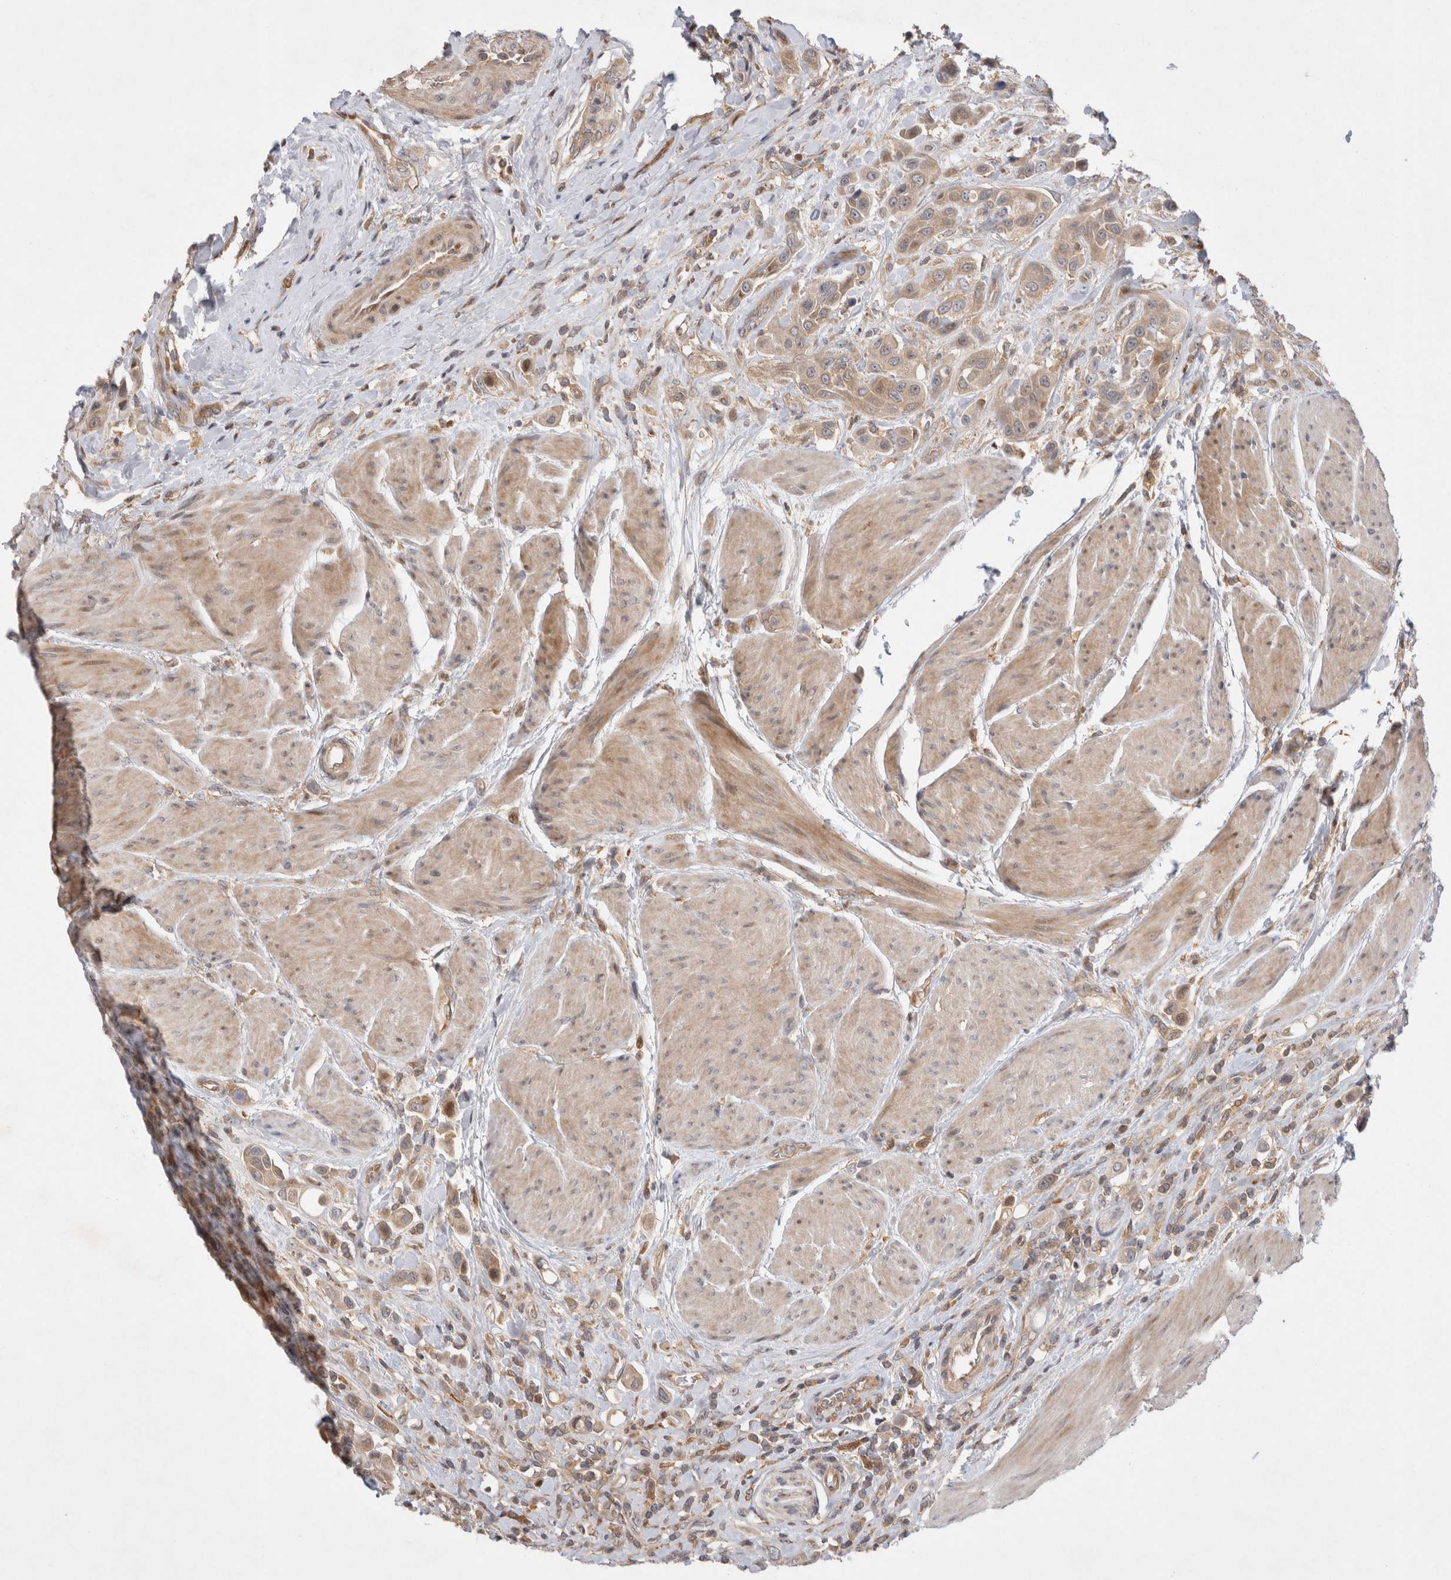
{"staining": {"intensity": "weak", "quantity": ">75%", "location": "cytoplasmic/membranous,nuclear"}, "tissue": "urothelial cancer", "cell_type": "Tumor cells", "image_type": "cancer", "snomed": [{"axis": "morphology", "description": "Urothelial carcinoma, High grade"}, {"axis": "topography", "description": "Urinary bladder"}], "caption": "The histopathology image reveals immunohistochemical staining of urothelial cancer. There is weak cytoplasmic/membranous and nuclear expression is appreciated in about >75% of tumor cells.", "gene": "HTT", "patient": {"sex": "male", "age": 50}}